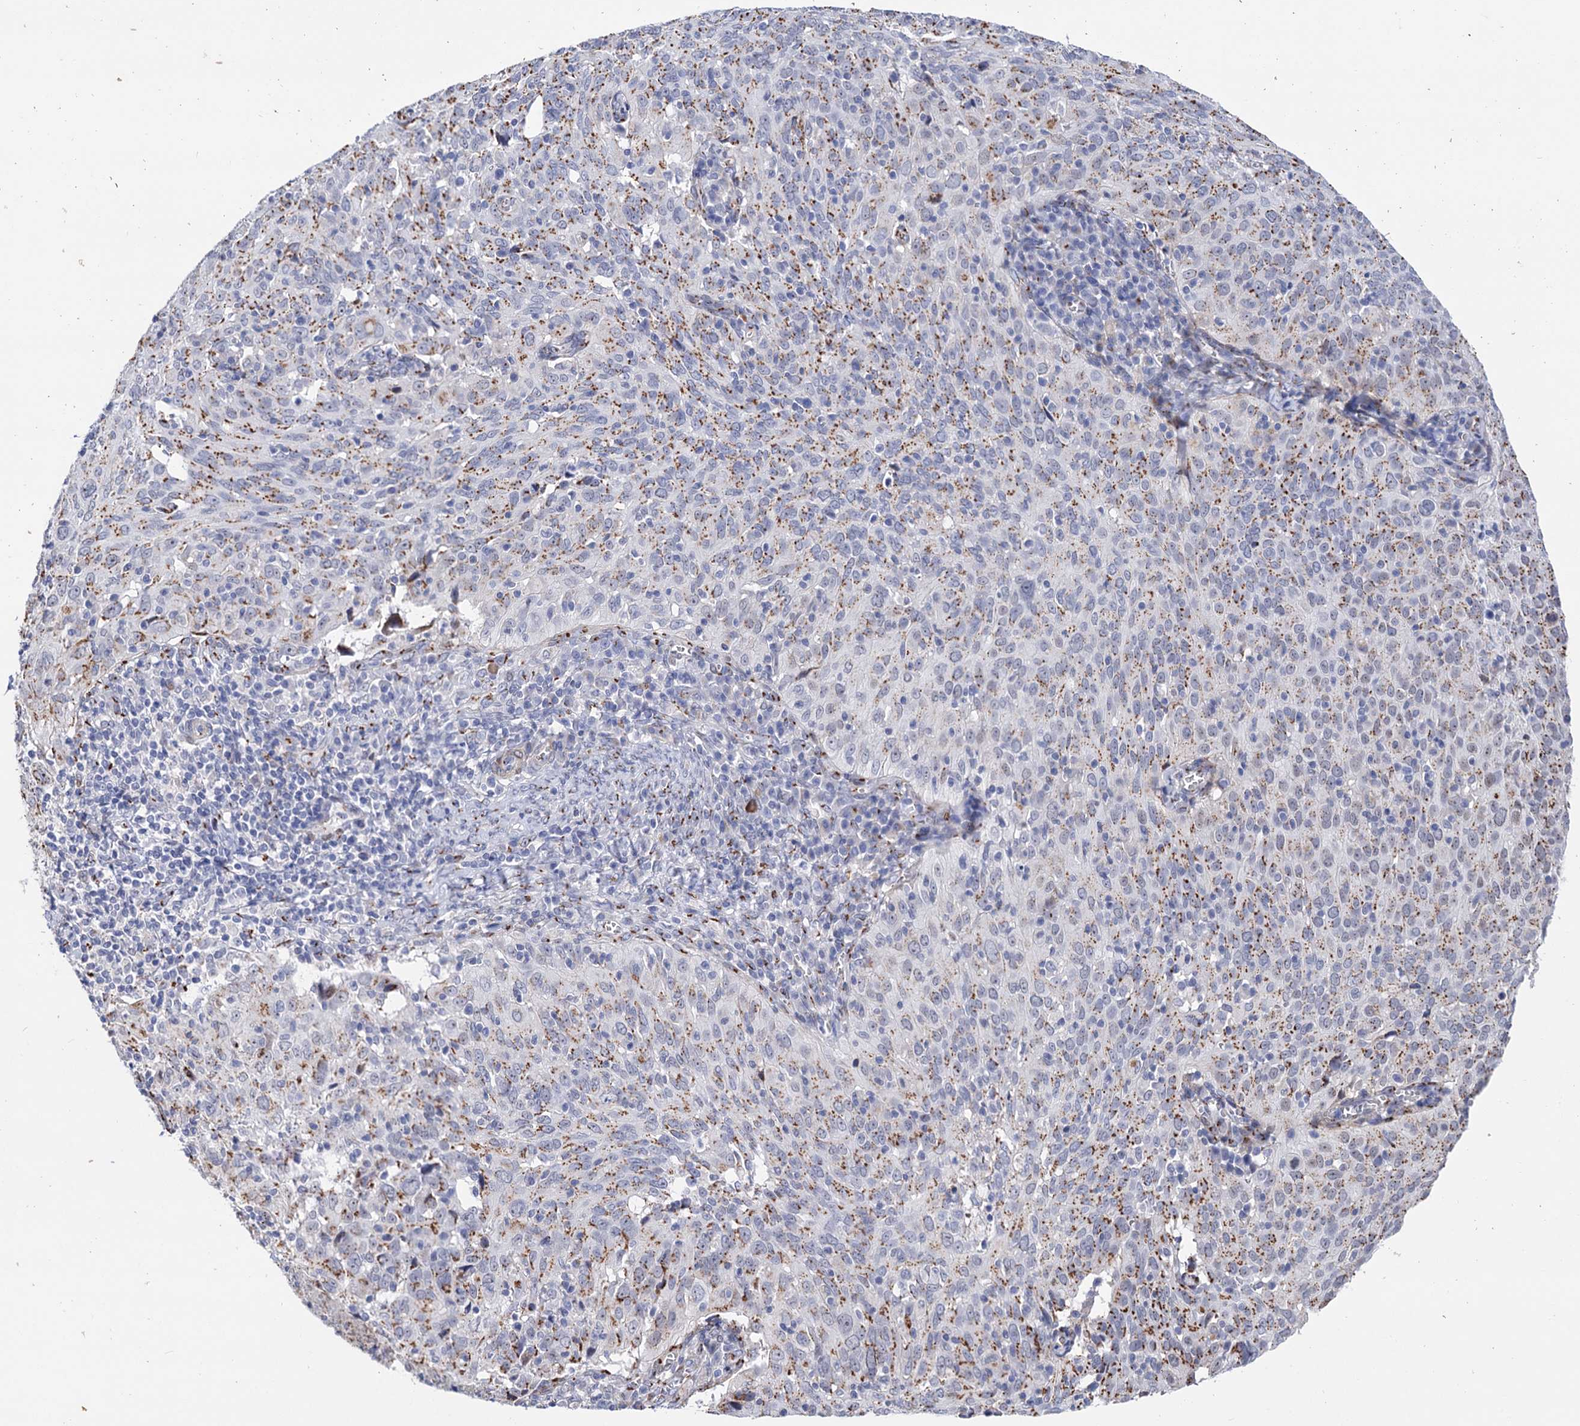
{"staining": {"intensity": "moderate", "quantity": "25%-75%", "location": "cytoplasmic/membranous"}, "tissue": "cervical cancer", "cell_type": "Tumor cells", "image_type": "cancer", "snomed": [{"axis": "morphology", "description": "Squamous cell carcinoma, NOS"}, {"axis": "topography", "description": "Cervix"}], "caption": "This photomicrograph shows immunohistochemistry staining of human cervical cancer (squamous cell carcinoma), with medium moderate cytoplasmic/membranous positivity in approximately 25%-75% of tumor cells.", "gene": "C11orf96", "patient": {"sex": "female", "age": 31}}